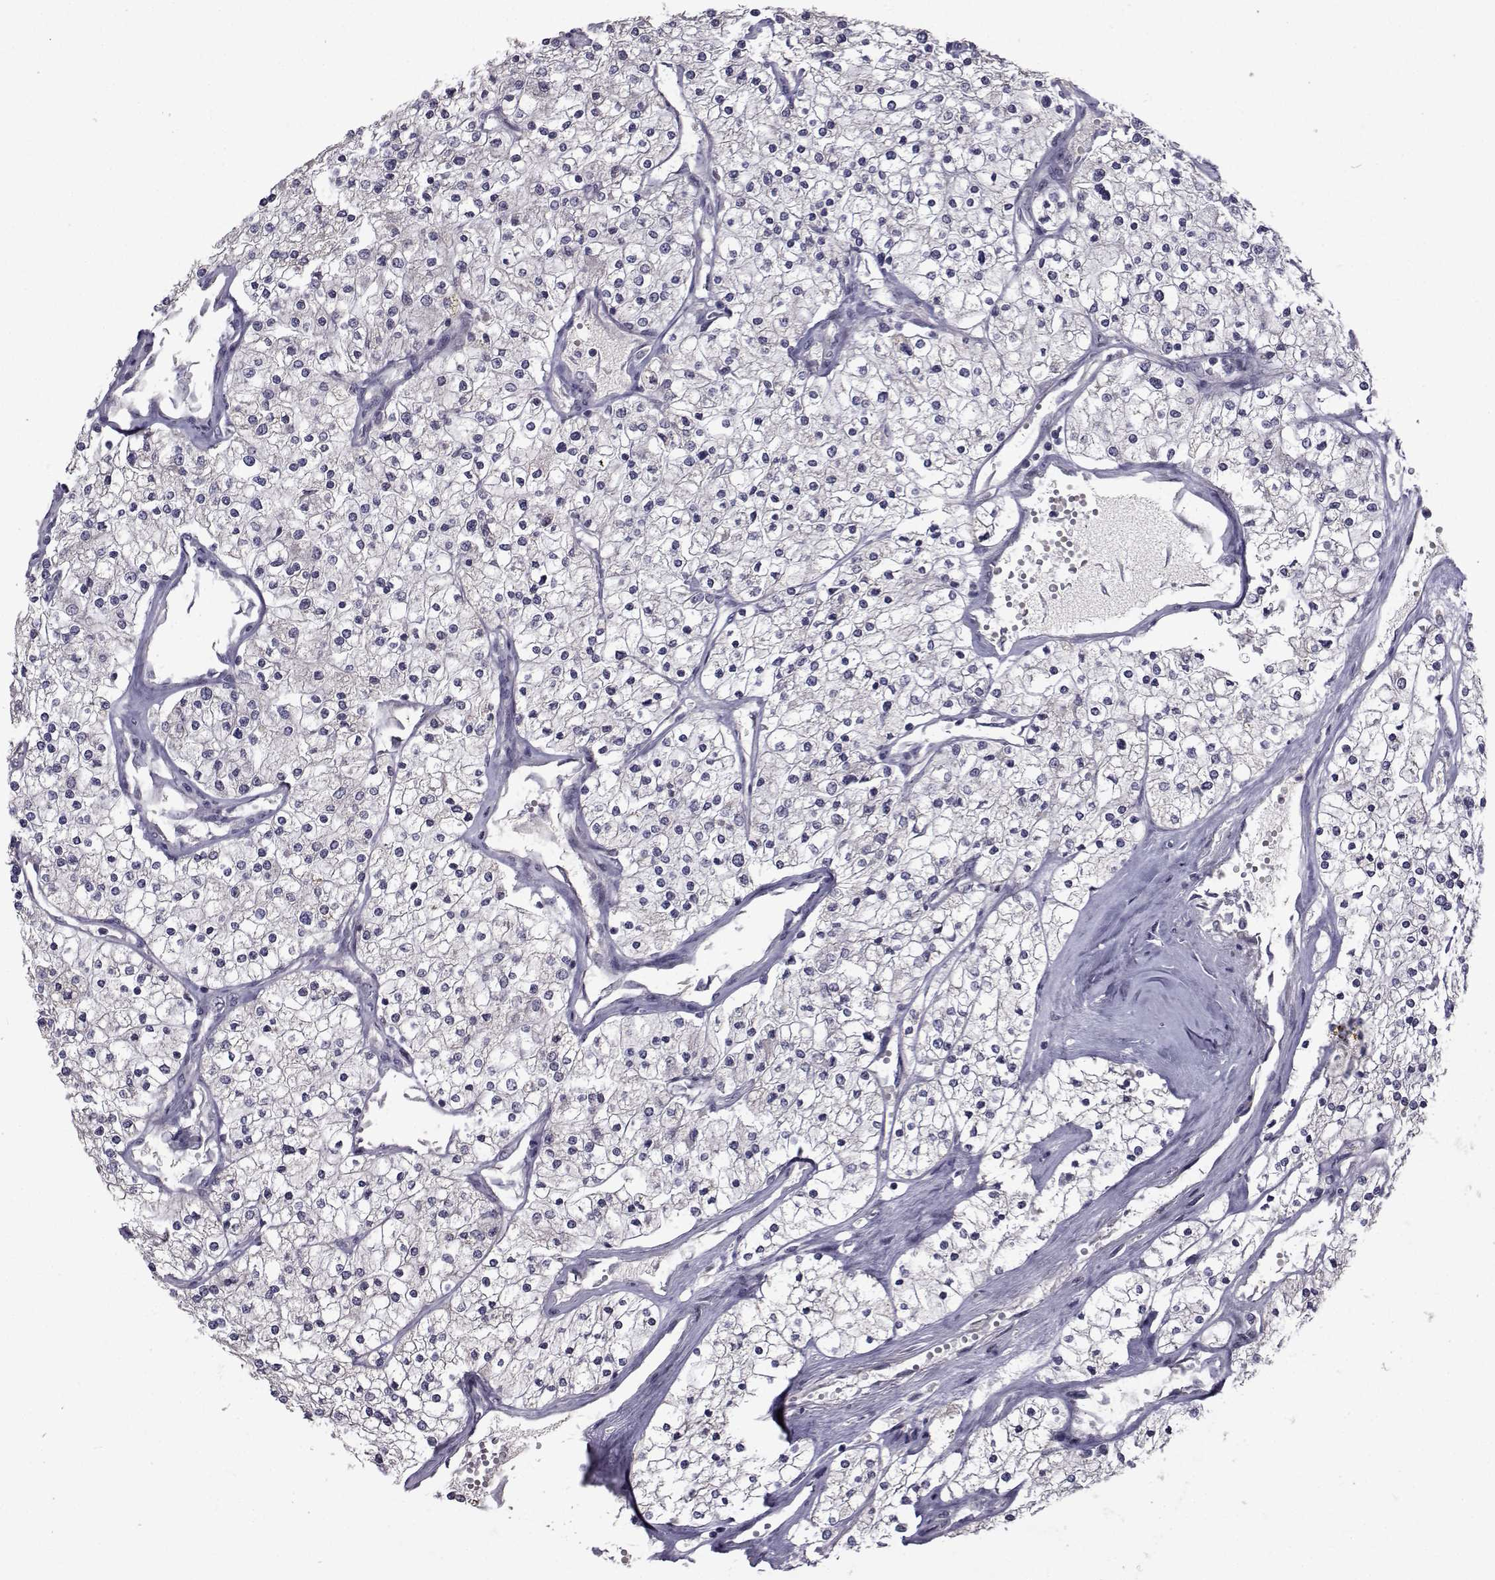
{"staining": {"intensity": "negative", "quantity": "none", "location": "none"}, "tissue": "renal cancer", "cell_type": "Tumor cells", "image_type": "cancer", "snomed": [{"axis": "morphology", "description": "Adenocarcinoma, NOS"}, {"axis": "topography", "description": "Kidney"}], "caption": "This is a image of immunohistochemistry staining of renal adenocarcinoma, which shows no expression in tumor cells. The staining is performed using DAB brown chromogen with nuclei counter-stained in using hematoxylin.", "gene": "FDXR", "patient": {"sex": "male", "age": 80}}